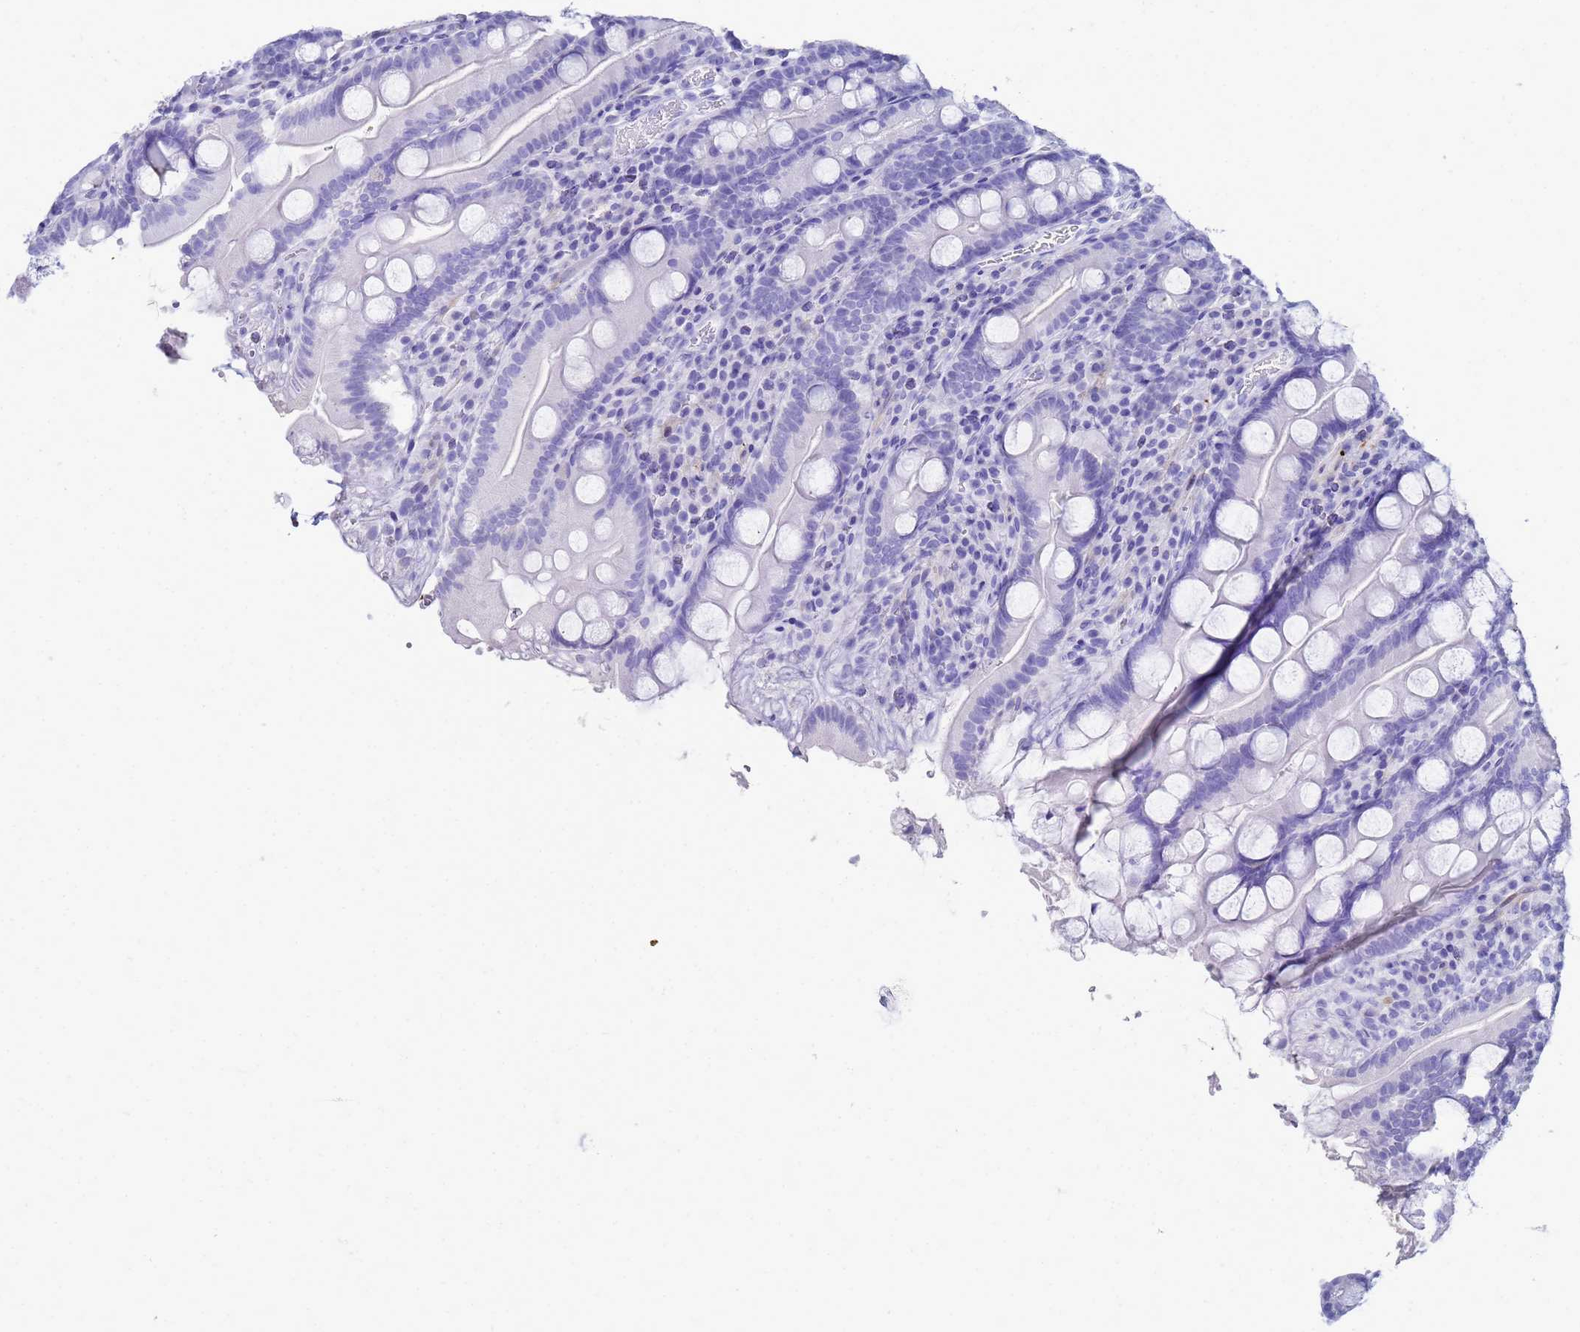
{"staining": {"intensity": "negative", "quantity": "none", "location": "none"}, "tissue": "duodenum", "cell_type": "Glandular cells", "image_type": "normal", "snomed": [{"axis": "morphology", "description": "Normal tissue, NOS"}, {"axis": "topography", "description": "Duodenum"}], "caption": "The micrograph shows no significant staining in glandular cells of duodenum.", "gene": "CKB", "patient": {"sex": "male", "age": 35}}